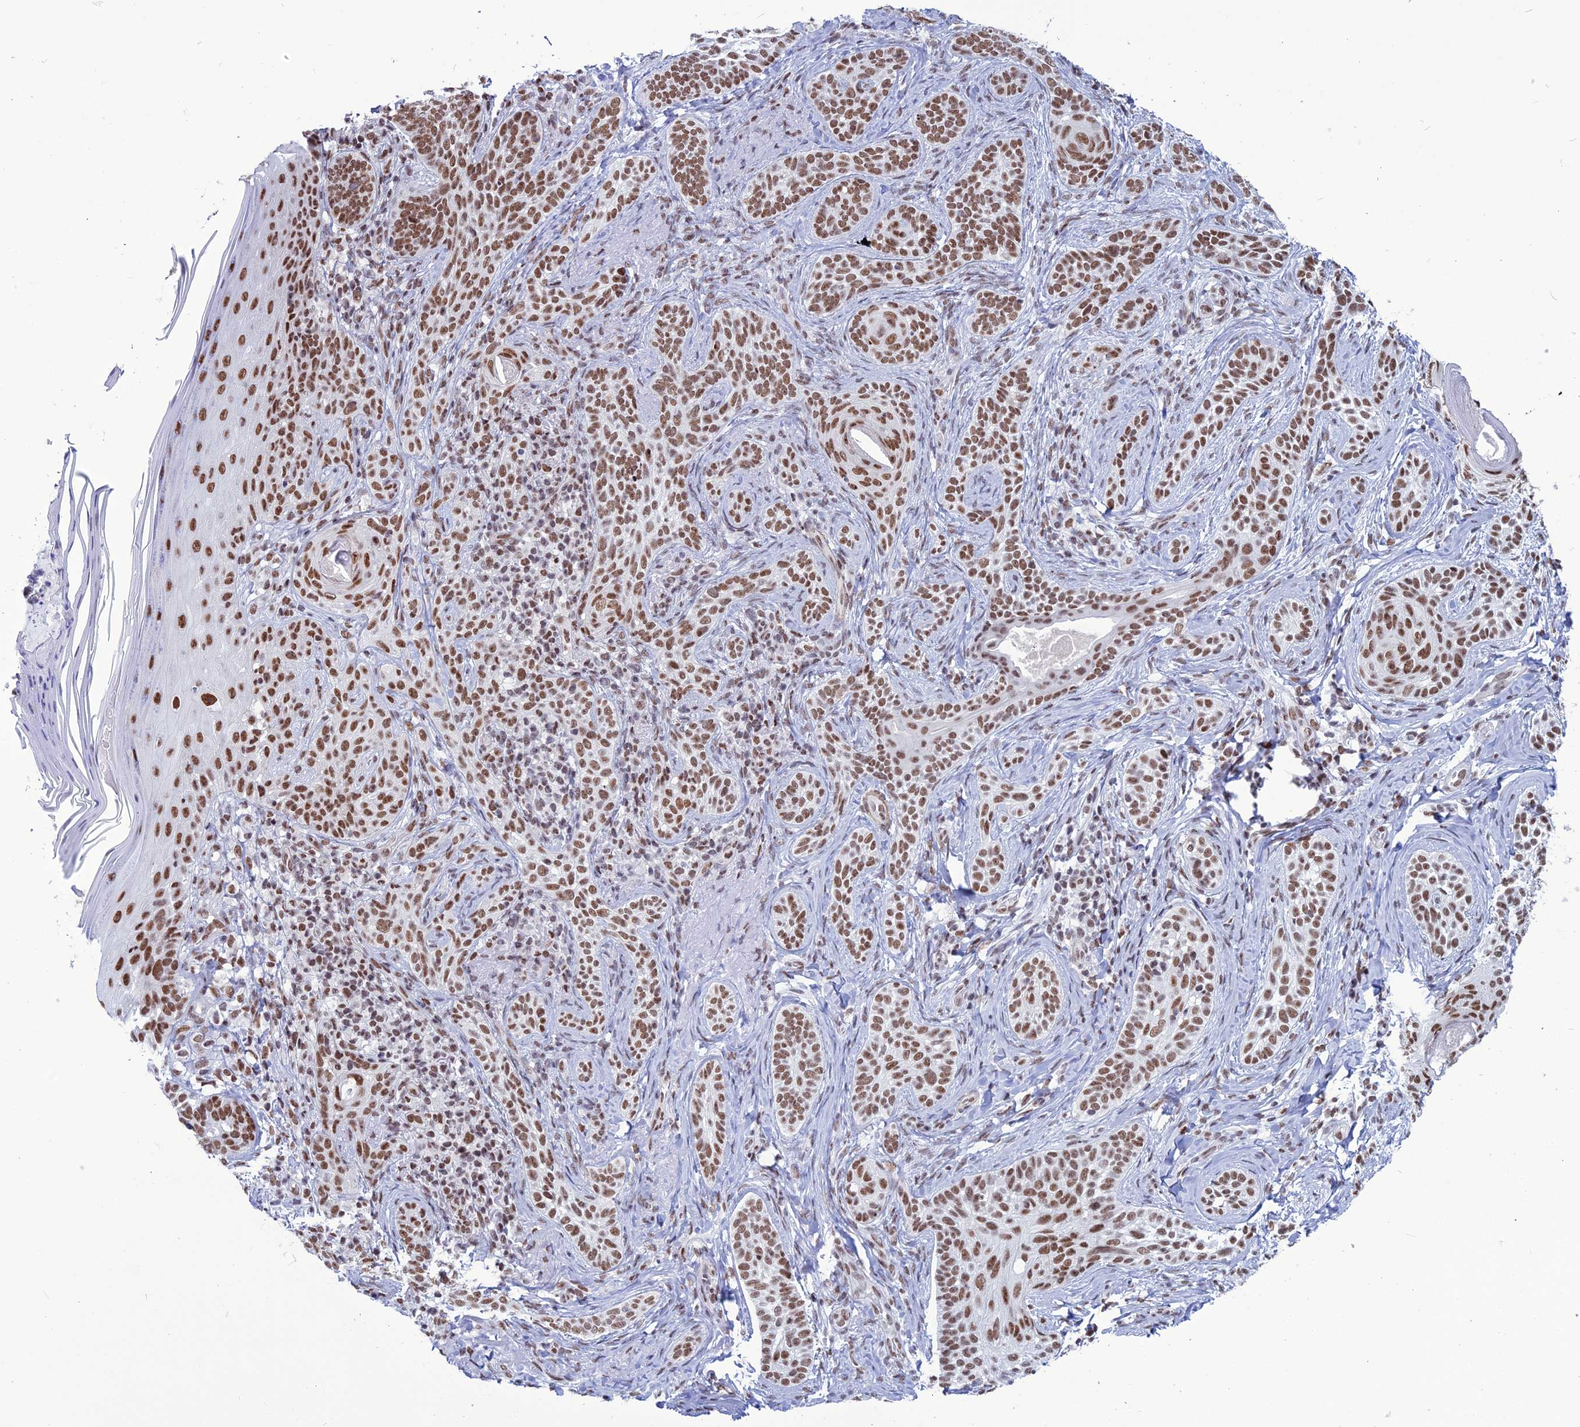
{"staining": {"intensity": "moderate", "quantity": ">75%", "location": "nuclear"}, "tissue": "skin cancer", "cell_type": "Tumor cells", "image_type": "cancer", "snomed": [{"axis": "morphology", "description": "Basal cell carcinoma"}, {"axis": "topography", "description": "Skin"}], "caption": "Skin cancer (basal cell carcinoma) was stained to show a protein in brown. There is medium levels of moderate nuclear staining in about >75% of tumor cells.", "gene": "U2AF1", "patient": {"sex": "male", "age": 71}}